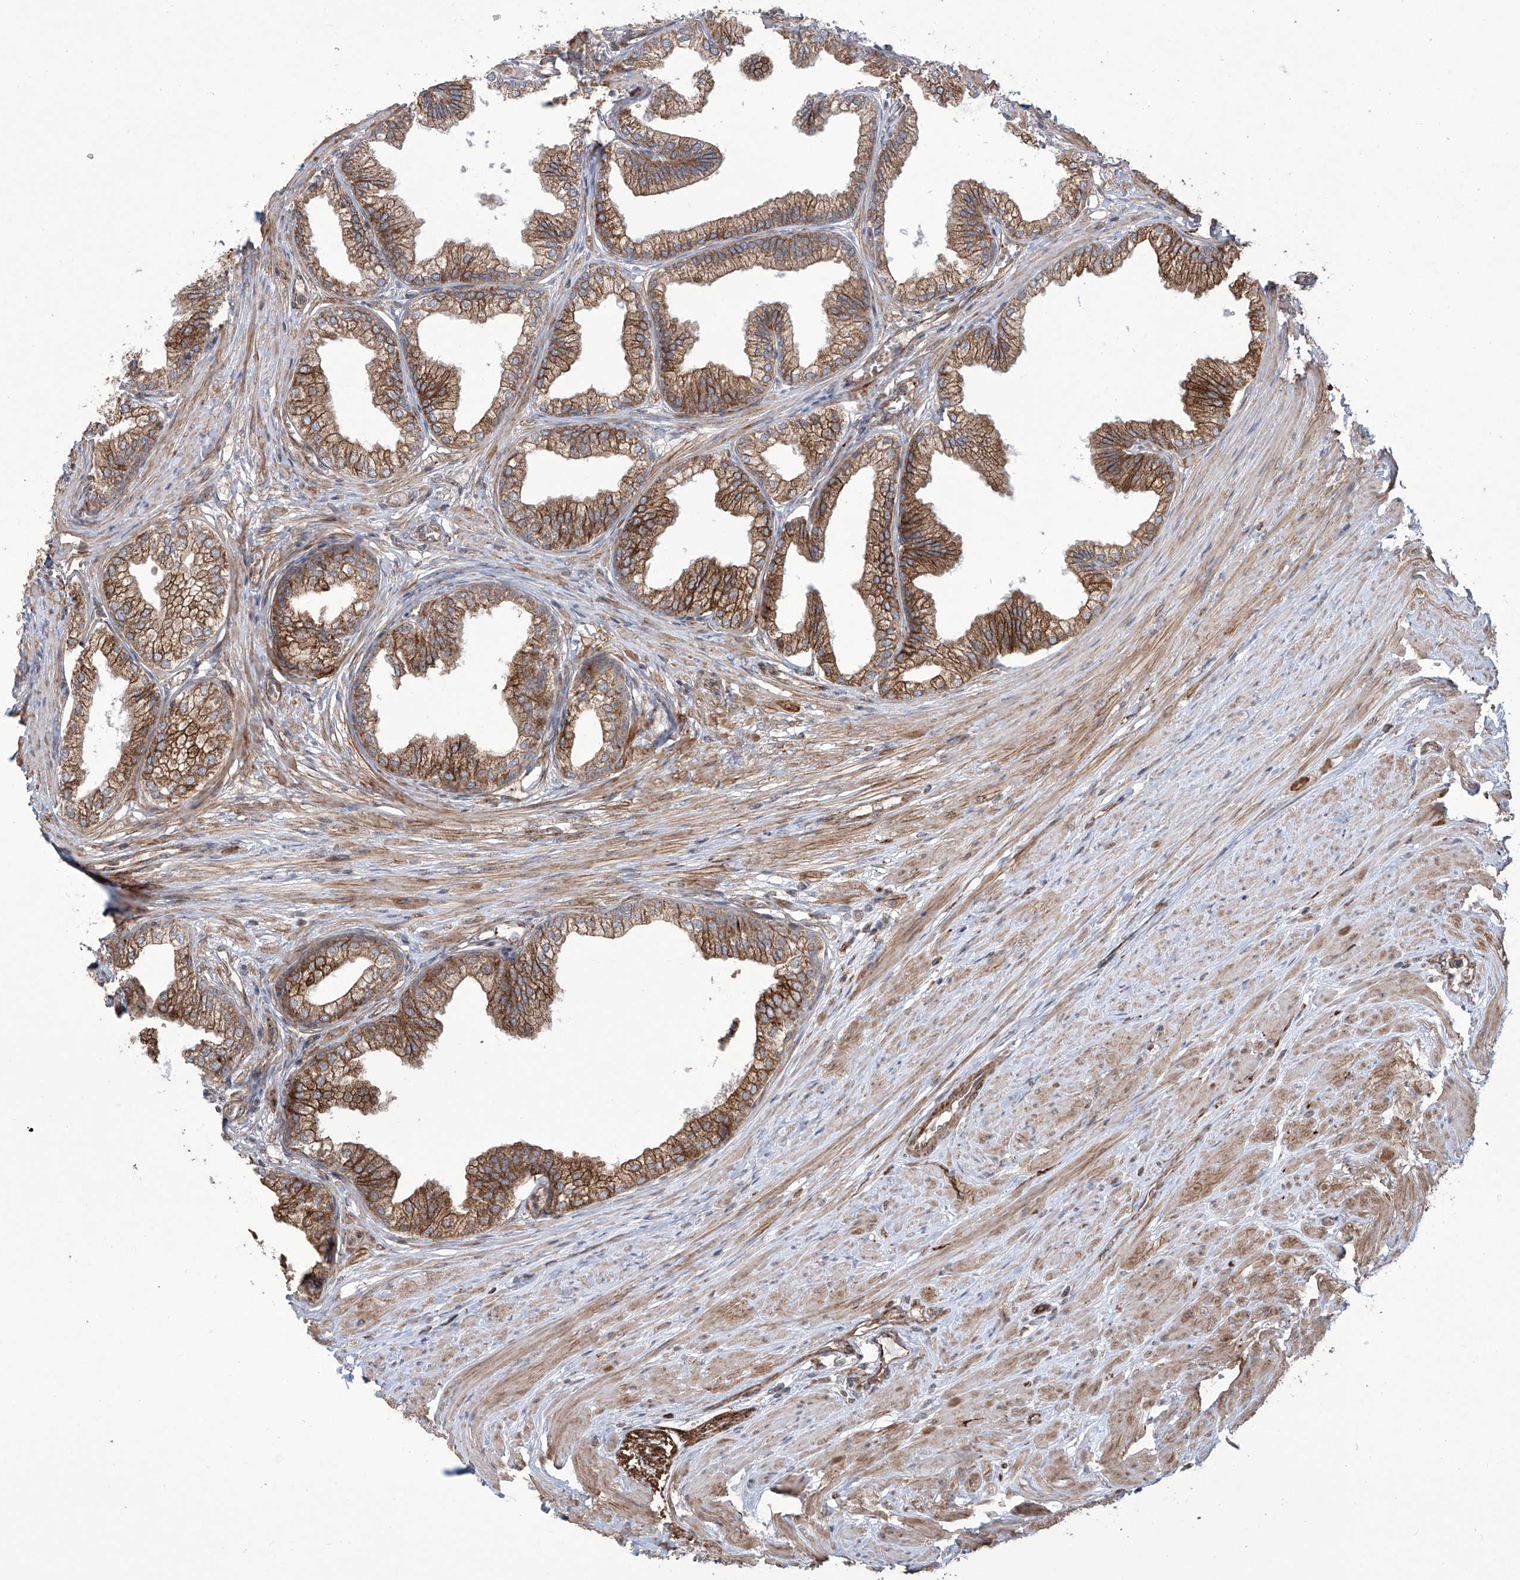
{"staining": {"intensity": "strong", "quantity": ">75%", "location": "cytoplasmic/membranous"}, "tissue": "prostate", "cell_type": "Glandular cells", "image_type": "normal", "snomed": [{"axis": "morphology", "description": "Normal tissue, NOS"}, {"axis": "morphology", "description": "Urothelial carcinoma, Low grade"}, {"axis": "topography", "description": "Urinary bladder"}, {"axis": "topography", "description": "Prostate"}], "caption": "Immunohistochemistry (IHC) micrograph of unremarkable prostate: prostate stained using immunohistochemistry (IHC) exhibits high levels of strong protein expression localized specifically in the cytoplasmic/membranous of glandular cells, appearing as a cytoplasmic/membranous brown color.", "gene": "APAF1", "patient": {"sex": "male", "age": 60}}